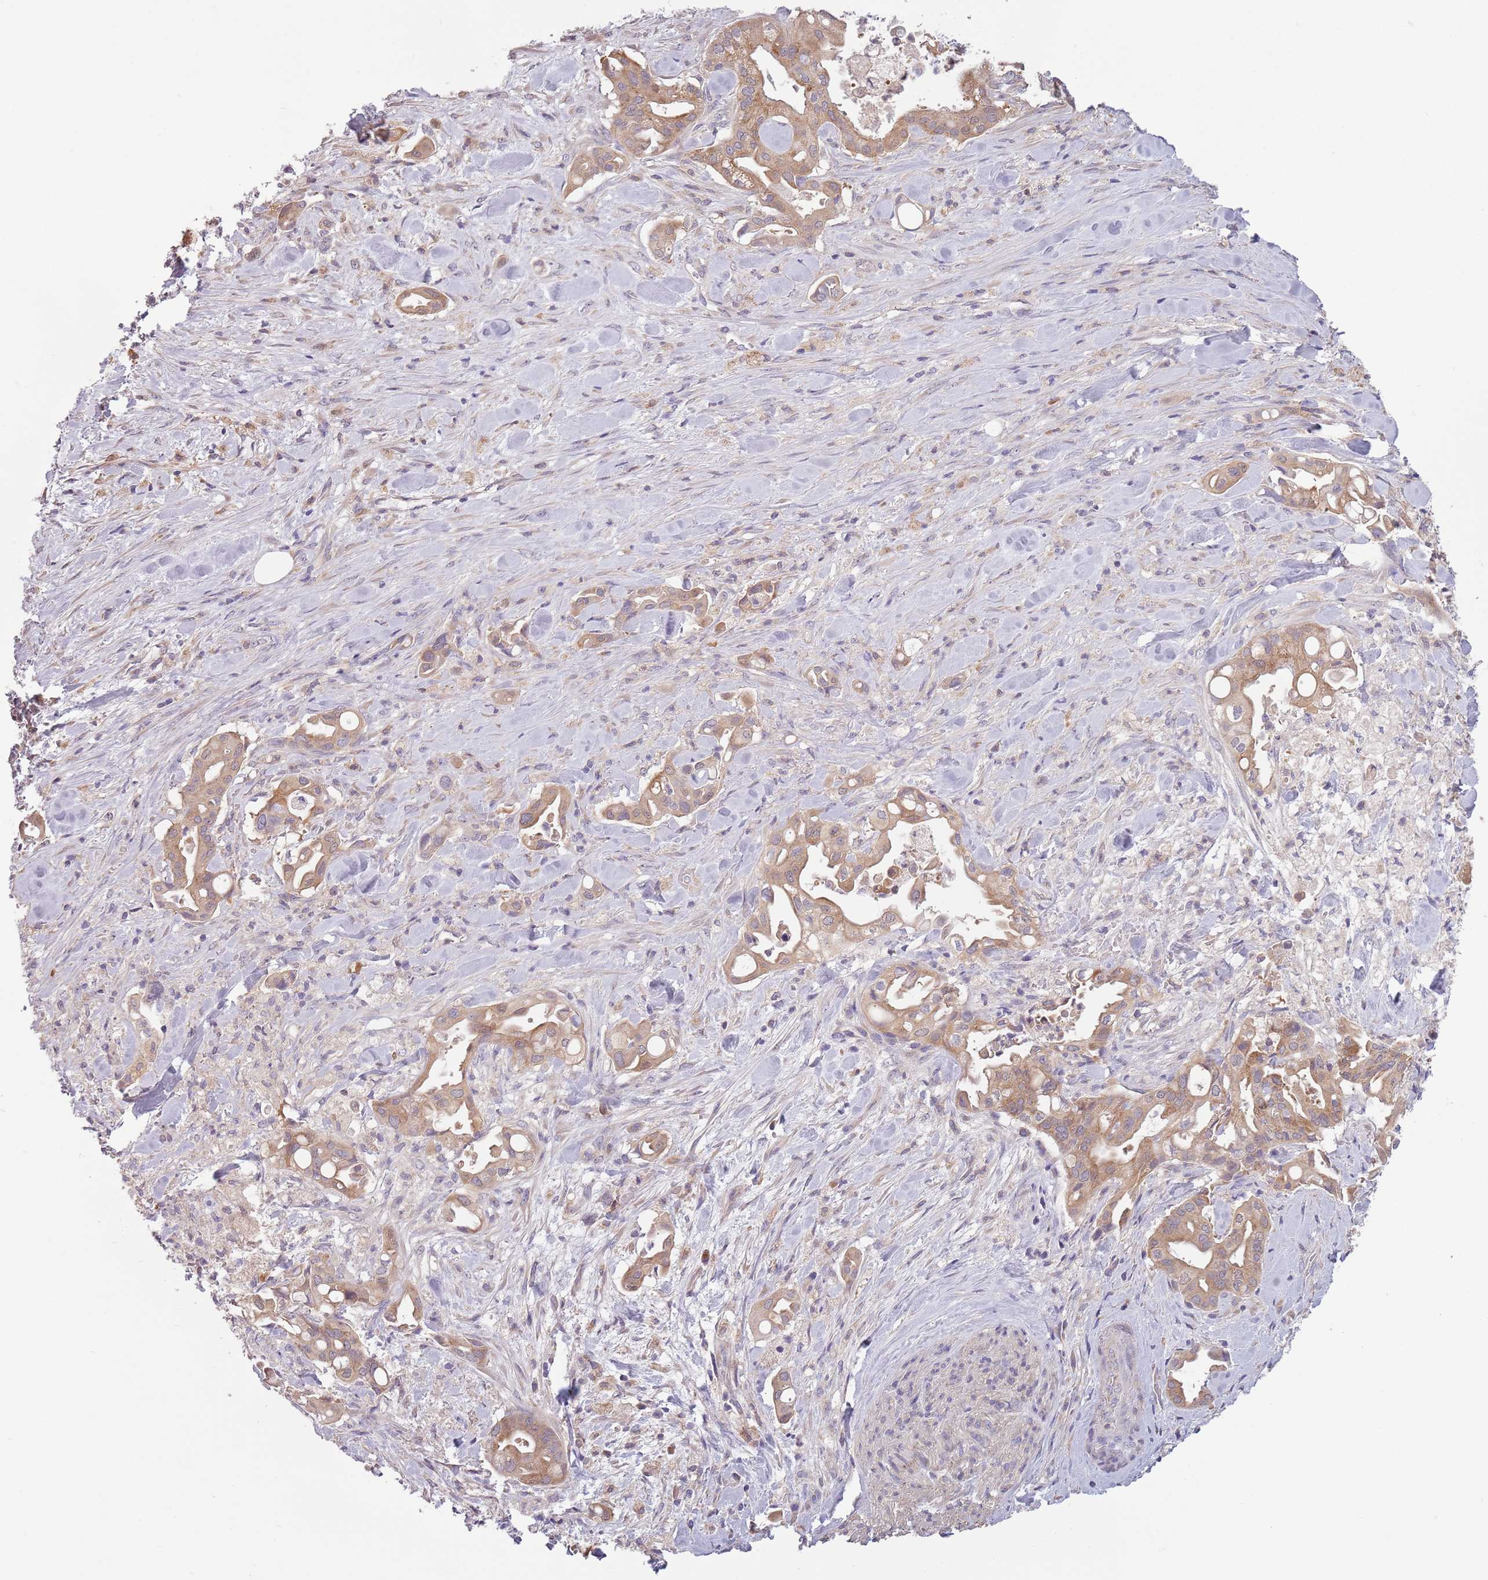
{"staining": {"intensity": "moderate", "quantity": ">75%", "location": "cytoplasmic/membranous"}, "tissue": "liver cancer", "cell_type": "Tumor cells", "image_type": "cancer", "snomed": [{"axis": "morphology", "description": "Cholangiocarcinoma"}, {"axis": "topography", "description": "Liver"}], "caption": "A brown stain highlights moderate cytoplasmic/membranous positivity of a protein in human cholangiocarcinoma (liver) tumor cells.", "gene": "COQ5", "patient": {"sex": "female", "age": 68}}